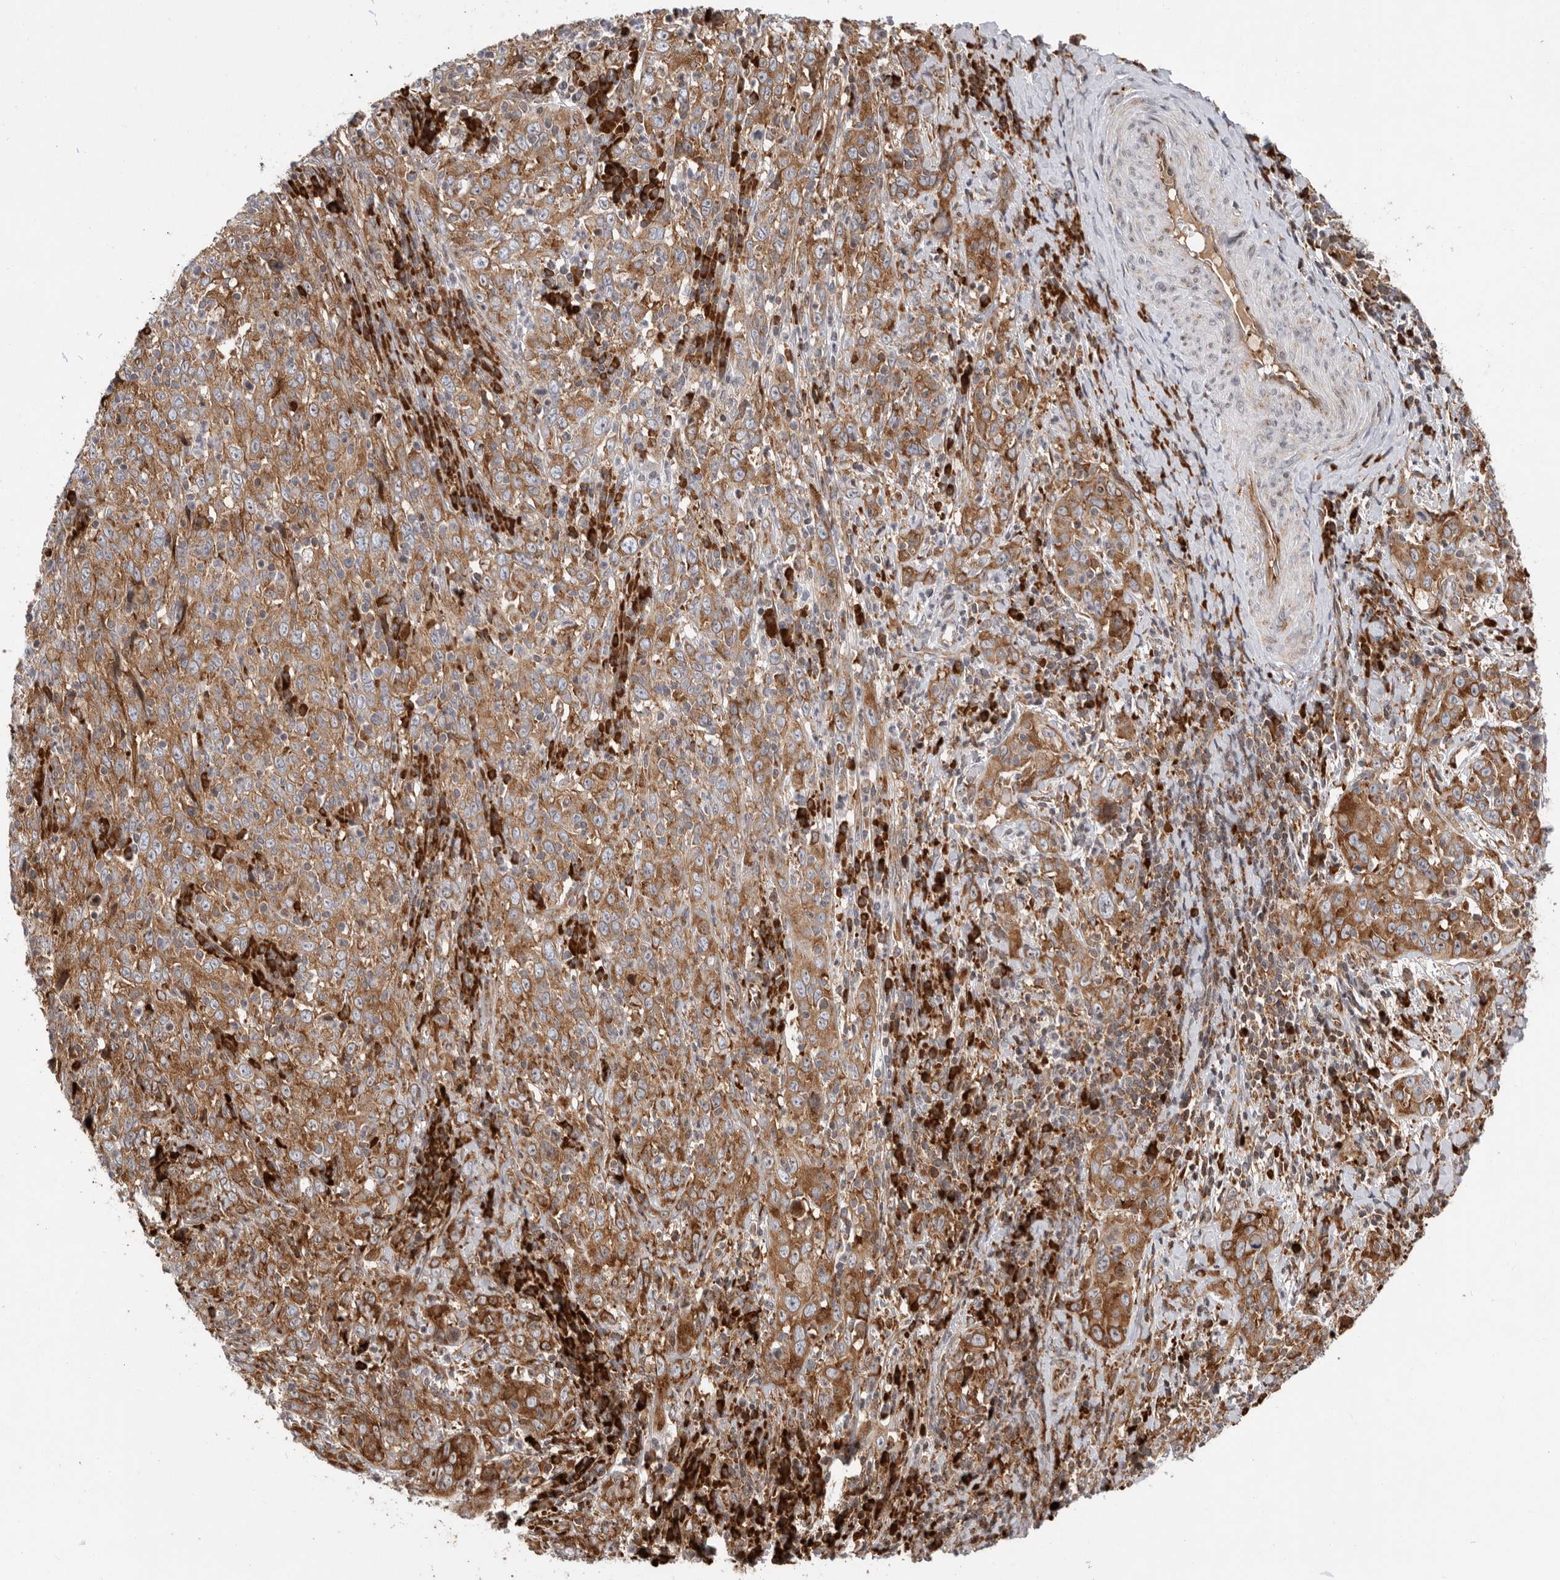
{"staining": {"intensity": "moderate", "quantity": ">75%", "location": "cytoplasmic/membranous"}, "tissue": "cervical cancer", "cell_type": "Tumor cells", "image_type": "cancer", "snomed": [{"axis": "morphology", "description": "Squamous cell carcinoma, NOS"}, {"axis": "topography", "description": "Cervix"}], "caption": "The photomicrograph demonstrates staining of cervical squamous cell carcinoma, revealing moderate cytoplasmic/membranous protein staining (brown color) within tumor cells. The protein of interest is shown in brown color, while the nuclei are stained blue.", "gene": "FZD3", "patient": {"sex": "female", "age": 46}}